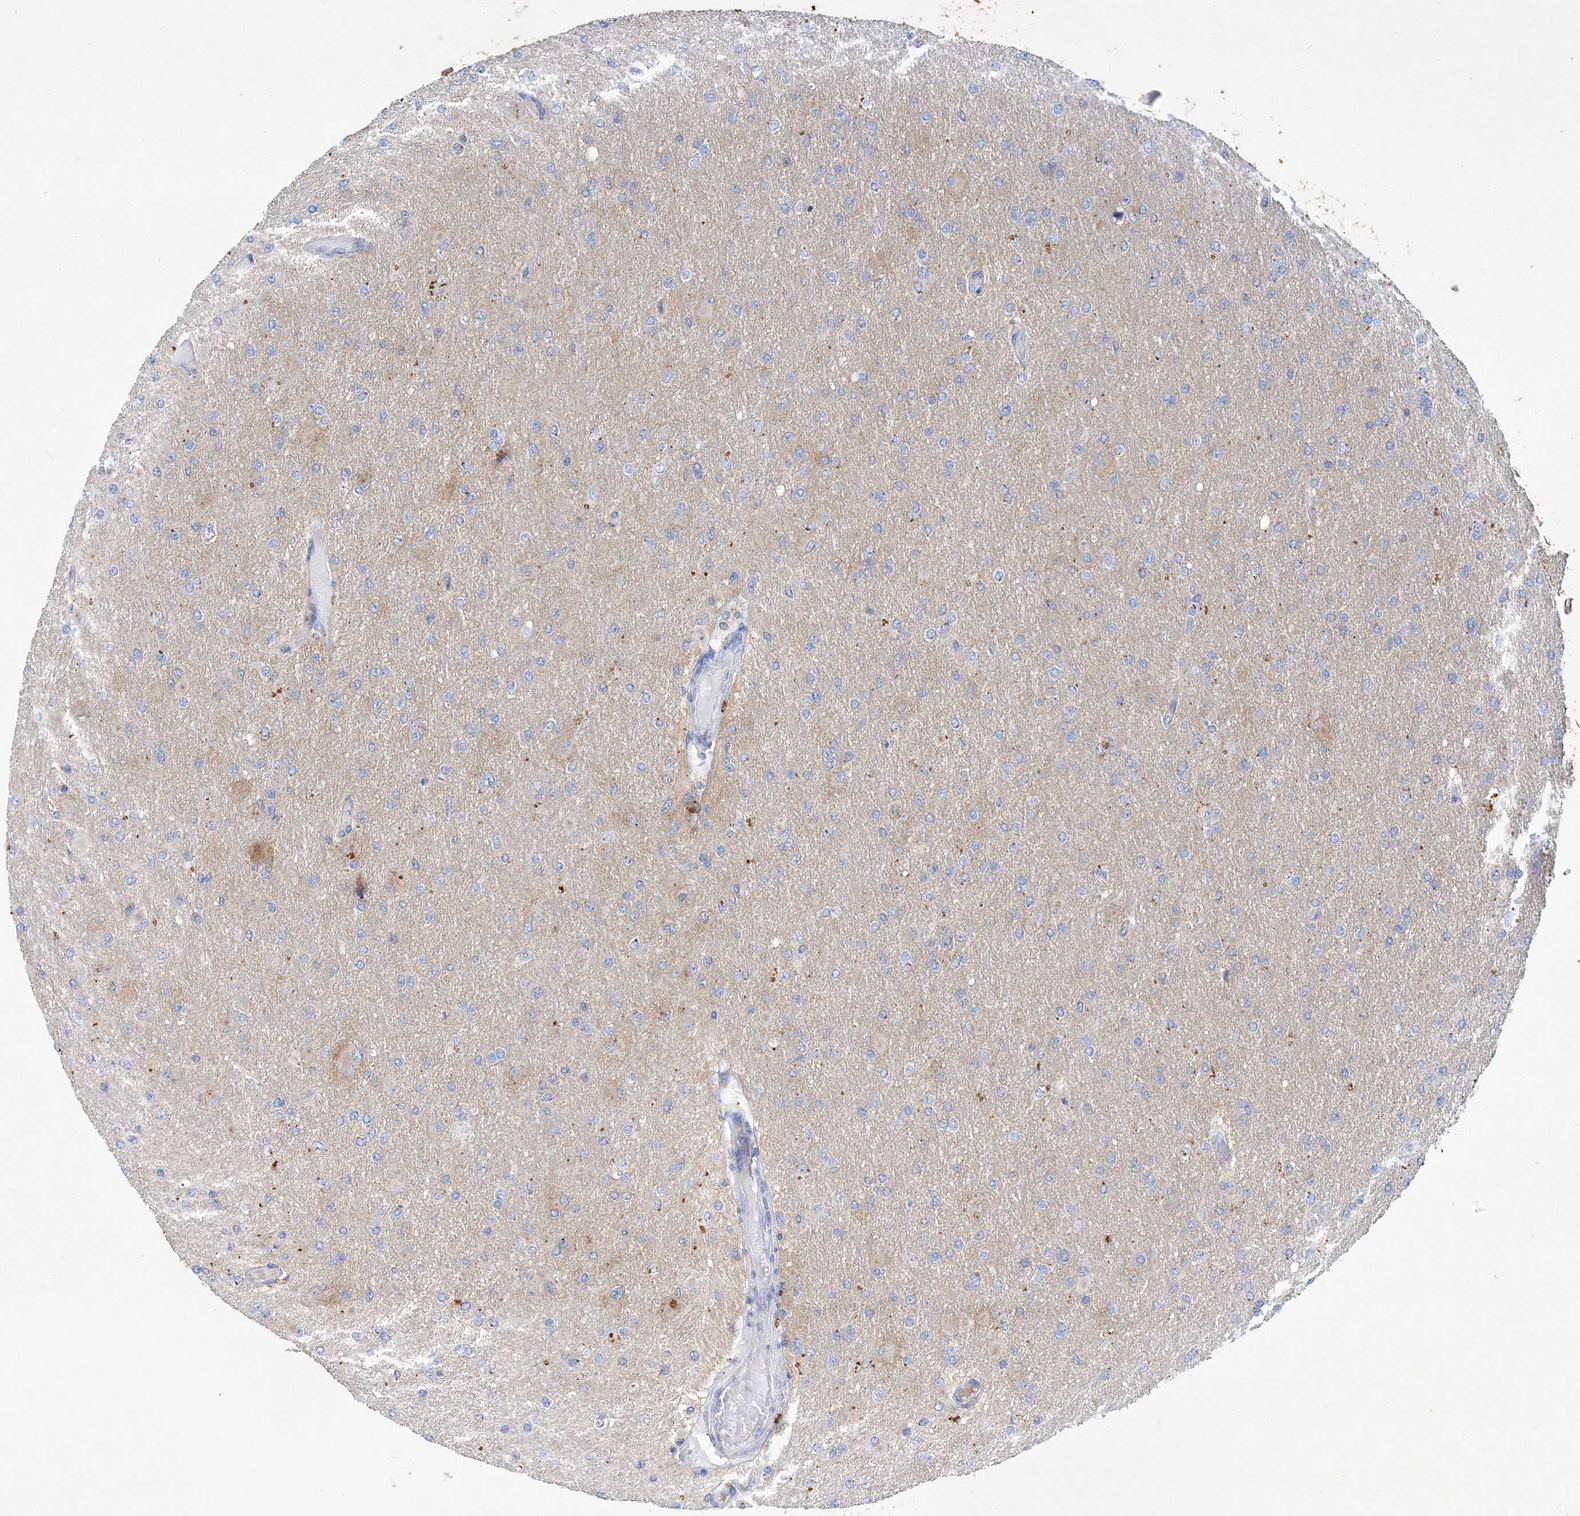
{"staining": {"intensity": "negative", "quantity": "none", "location": "none"}, "tissue": "glioma", "cell_type": "Tumor cells", "image_type": "cancer", "snomed": [{"axis": "morphology", "description": "Glioma, malignant, High grade"}, {"axis": "topography", "description": "Cerebral cortex"}], "caption": "This is a image of immunohistochemistry (IHC) staining of high-grade glioma (malignant), which shows no staining in tumor cells.", "gene": "GRINA", "patient": {"sex": "female", "age": 36}}